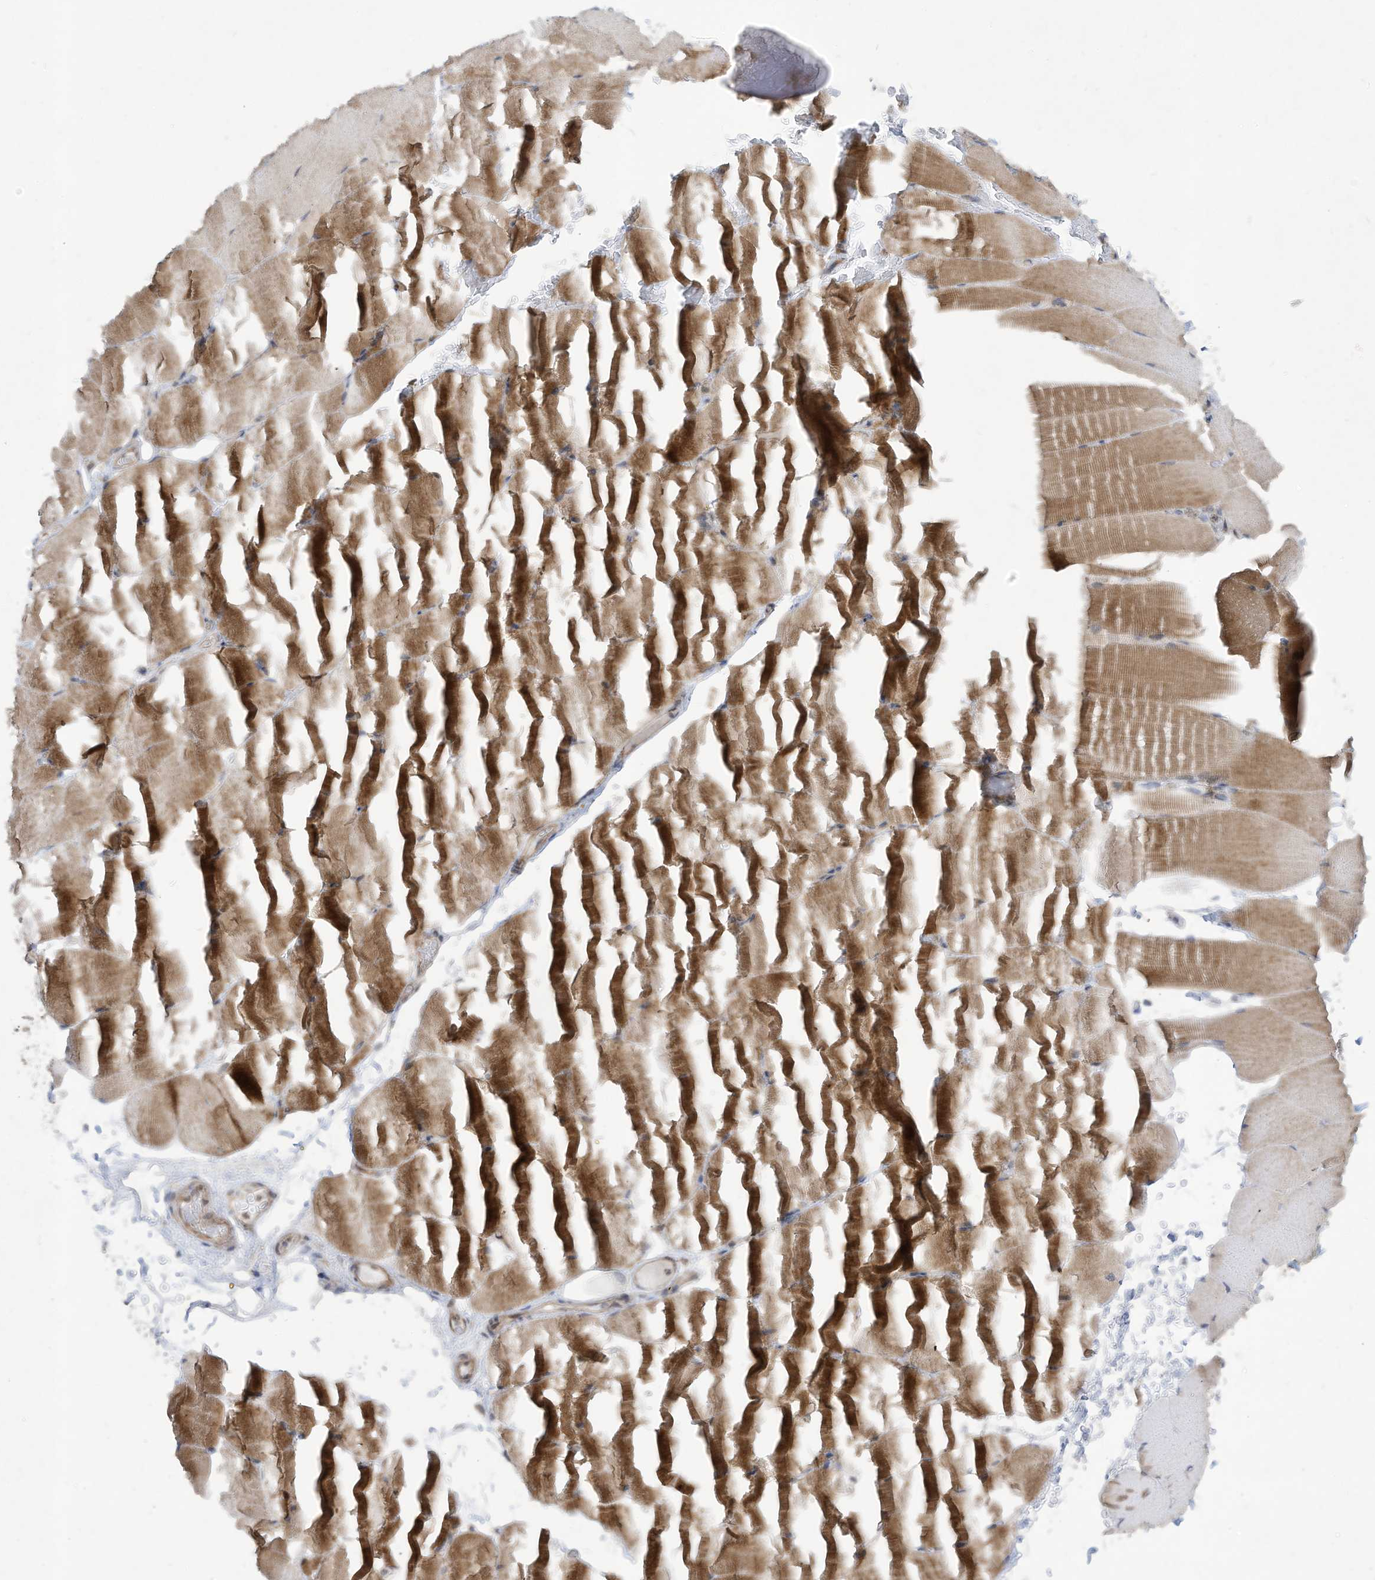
{"staining": {"intensity": "moderate", "quantity": "25%-75%", "location": "cytoplasmic/membranous"}, "tissue": "skeletal muscle", "cell_type": "Myocytes", "image_type": "normal", "snomed": [{"axis": "morphology", "description": "Normal tissue, NOS"}, {"axis": "topography", "description": "Skeletal muscle"}, {"axis": "topography", "description": "Parathyroid gland"}], "caption": "High-magnification brightfield microscopy of benign skeletal muscle stained with DAB (brown) and counterstained with hematoxylin (blue). myocytes exhibit moderate cytoplasmic/membranous expression is identified in approximately25%-75% of cells. (DAB IHC, brown staining for protein, blue staining for nuclei).", "gene": "USE1", "patient": {"sex": "female", "age": 37}}